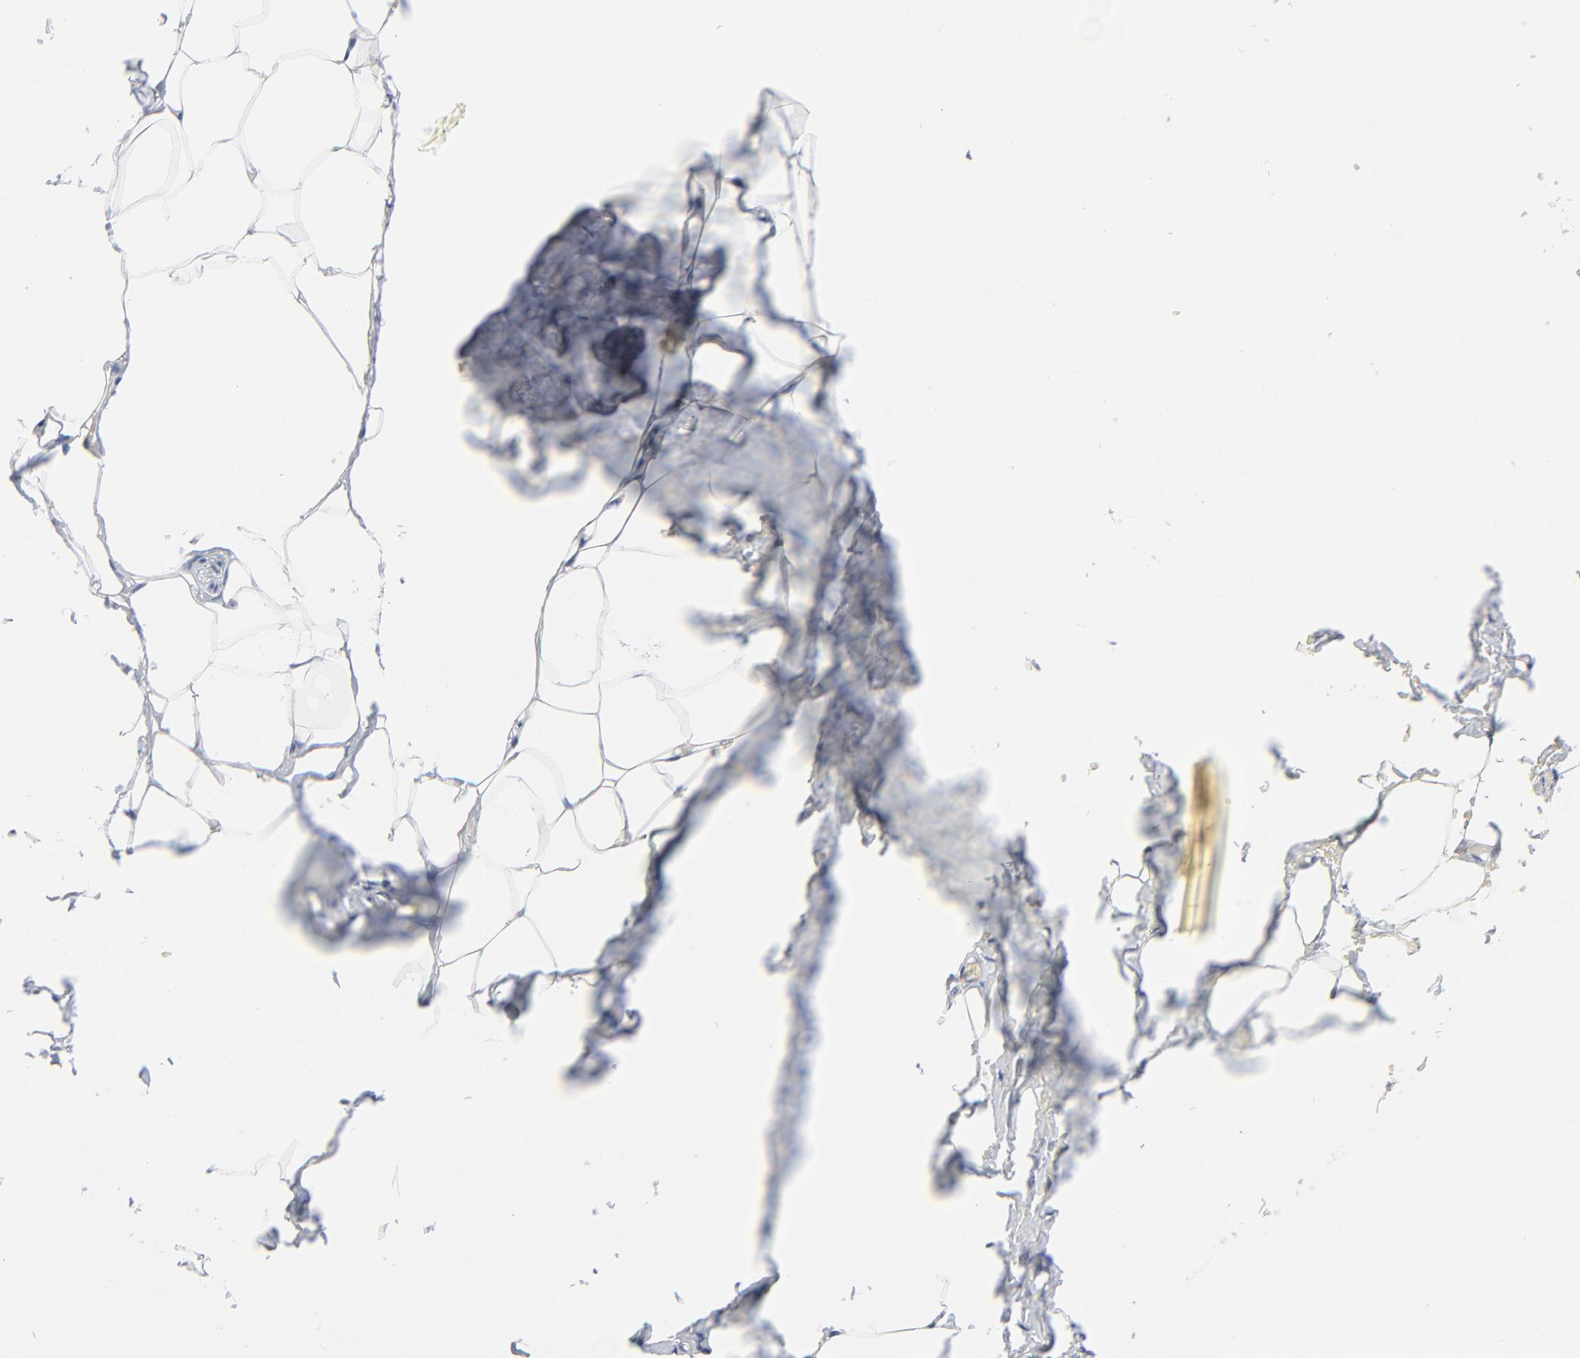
{"staining": {"intensity": "negative", "quantity": "none", "location": "none"}, "tissue": "adipose tissue", "cell_type": "Adipocytes", "image_type": "normal", "snomed": [{"axis": "morphology", "description": "Normal tissue, NOS"}, {"axis": "topography", "description": "Soft tissue"}, {"axis": "topography", "description": "Peripheral nerve tissue"}], "caption": "Immunohistochemical staining of normal human adipose tissue displays no significant staining in adipocytes. (DAB (3,3'-diaminobenzidine) IHC visualized using brightfield microscopy, high magnification).", "gene": "STAT2", "patient": {"sex": "female", "age": 68}}